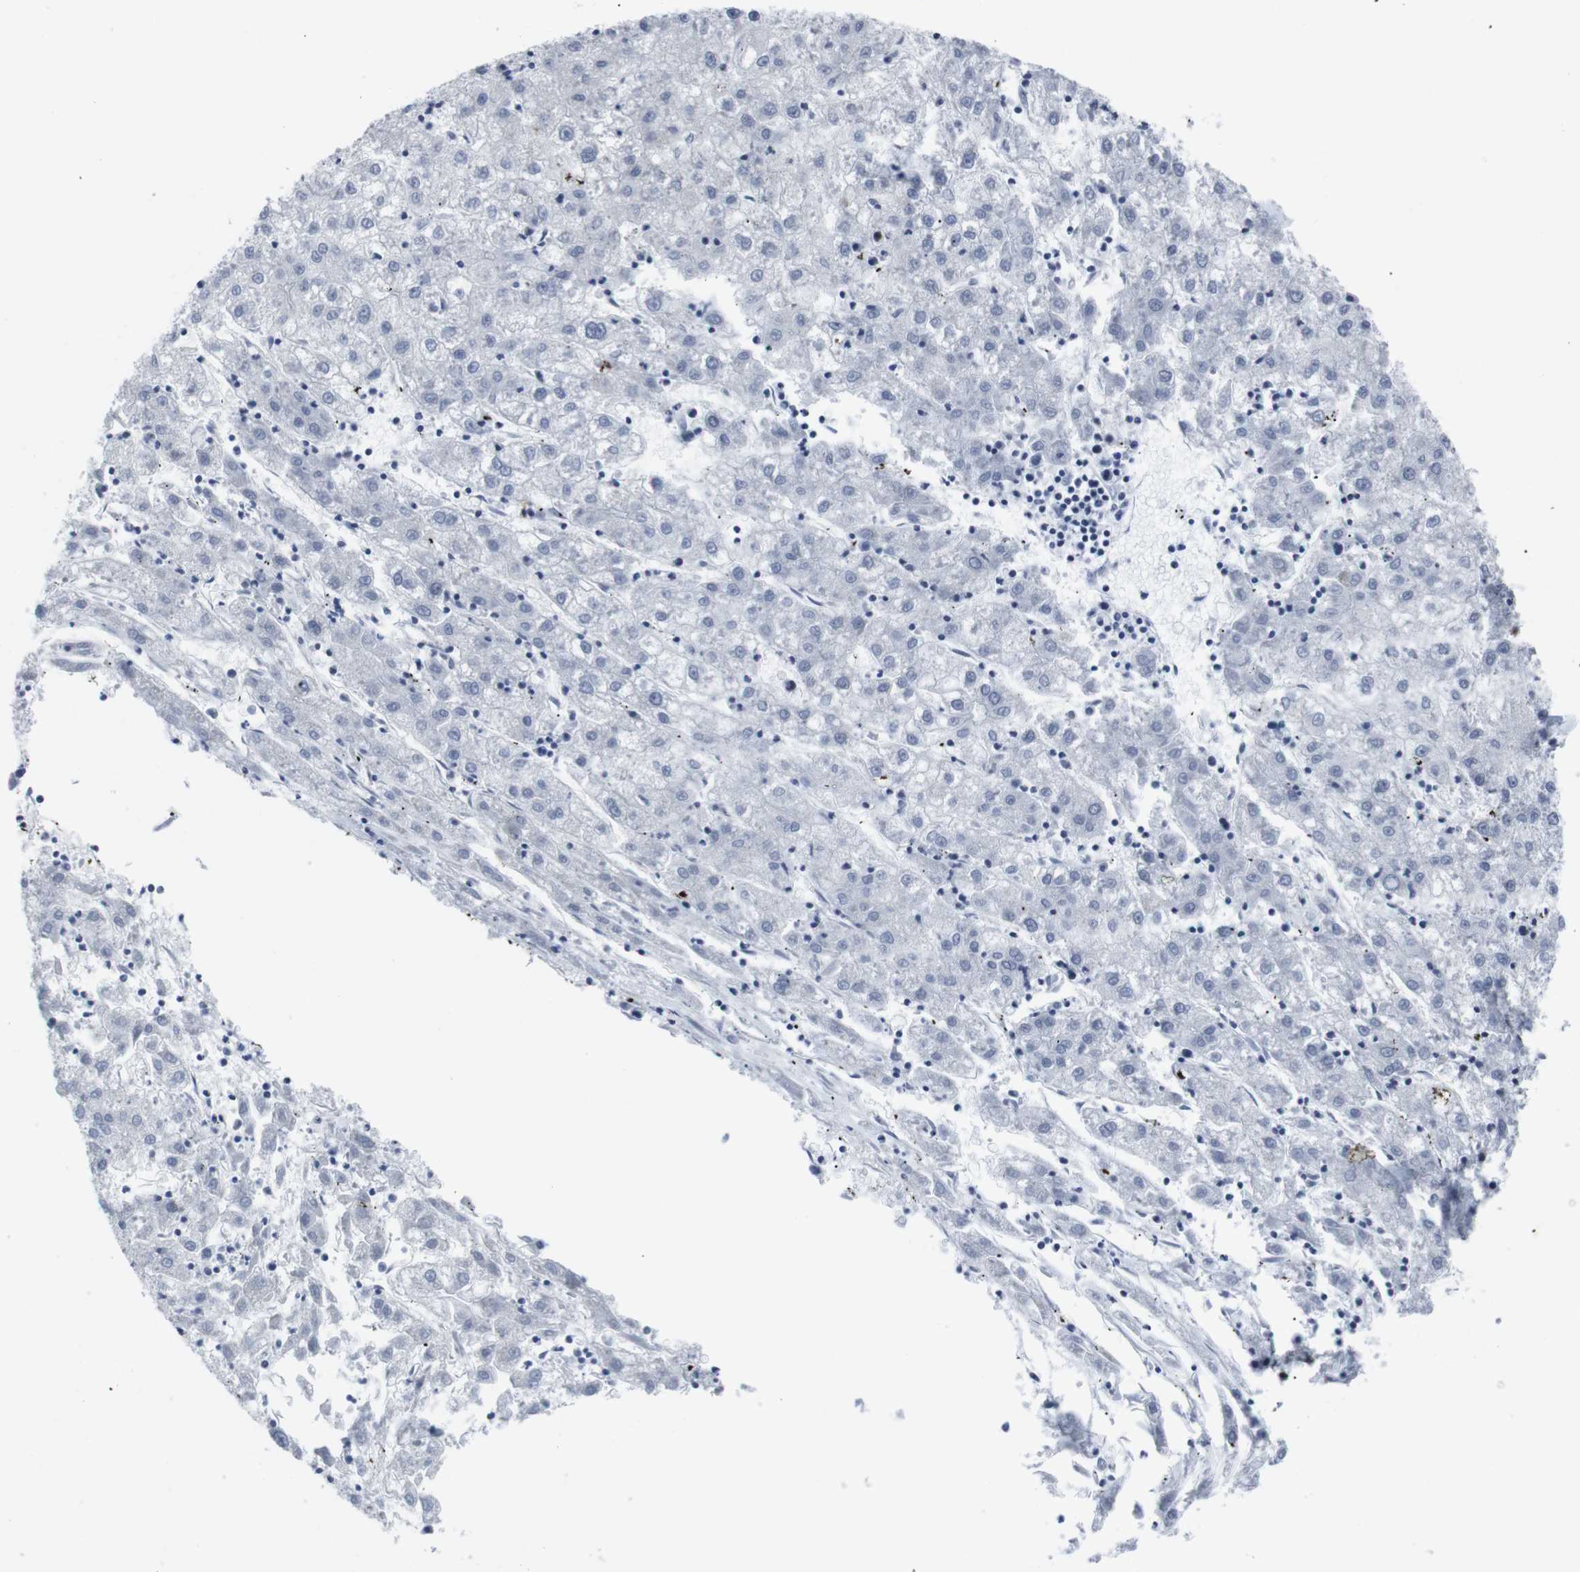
{"staining": {"intensity": "negative", "quantity": "none", "location": "none"}, "tissue": "liver cancer", "cell_type": "Tumor cells", "image_type": "cancer", "snomed": [{"axis": "morphology", "description": "Carcinoma, Hepatocellular, NOS"}, {"axis": "topography", "description": "Liver"}], "caption": "Liver hepatocellular carcinoma was stained to show a protein in brown. There is no significant positivity in tumor cells.", "gene": "GEMIN2", "patient": {"sex": "male", "age": 72}}